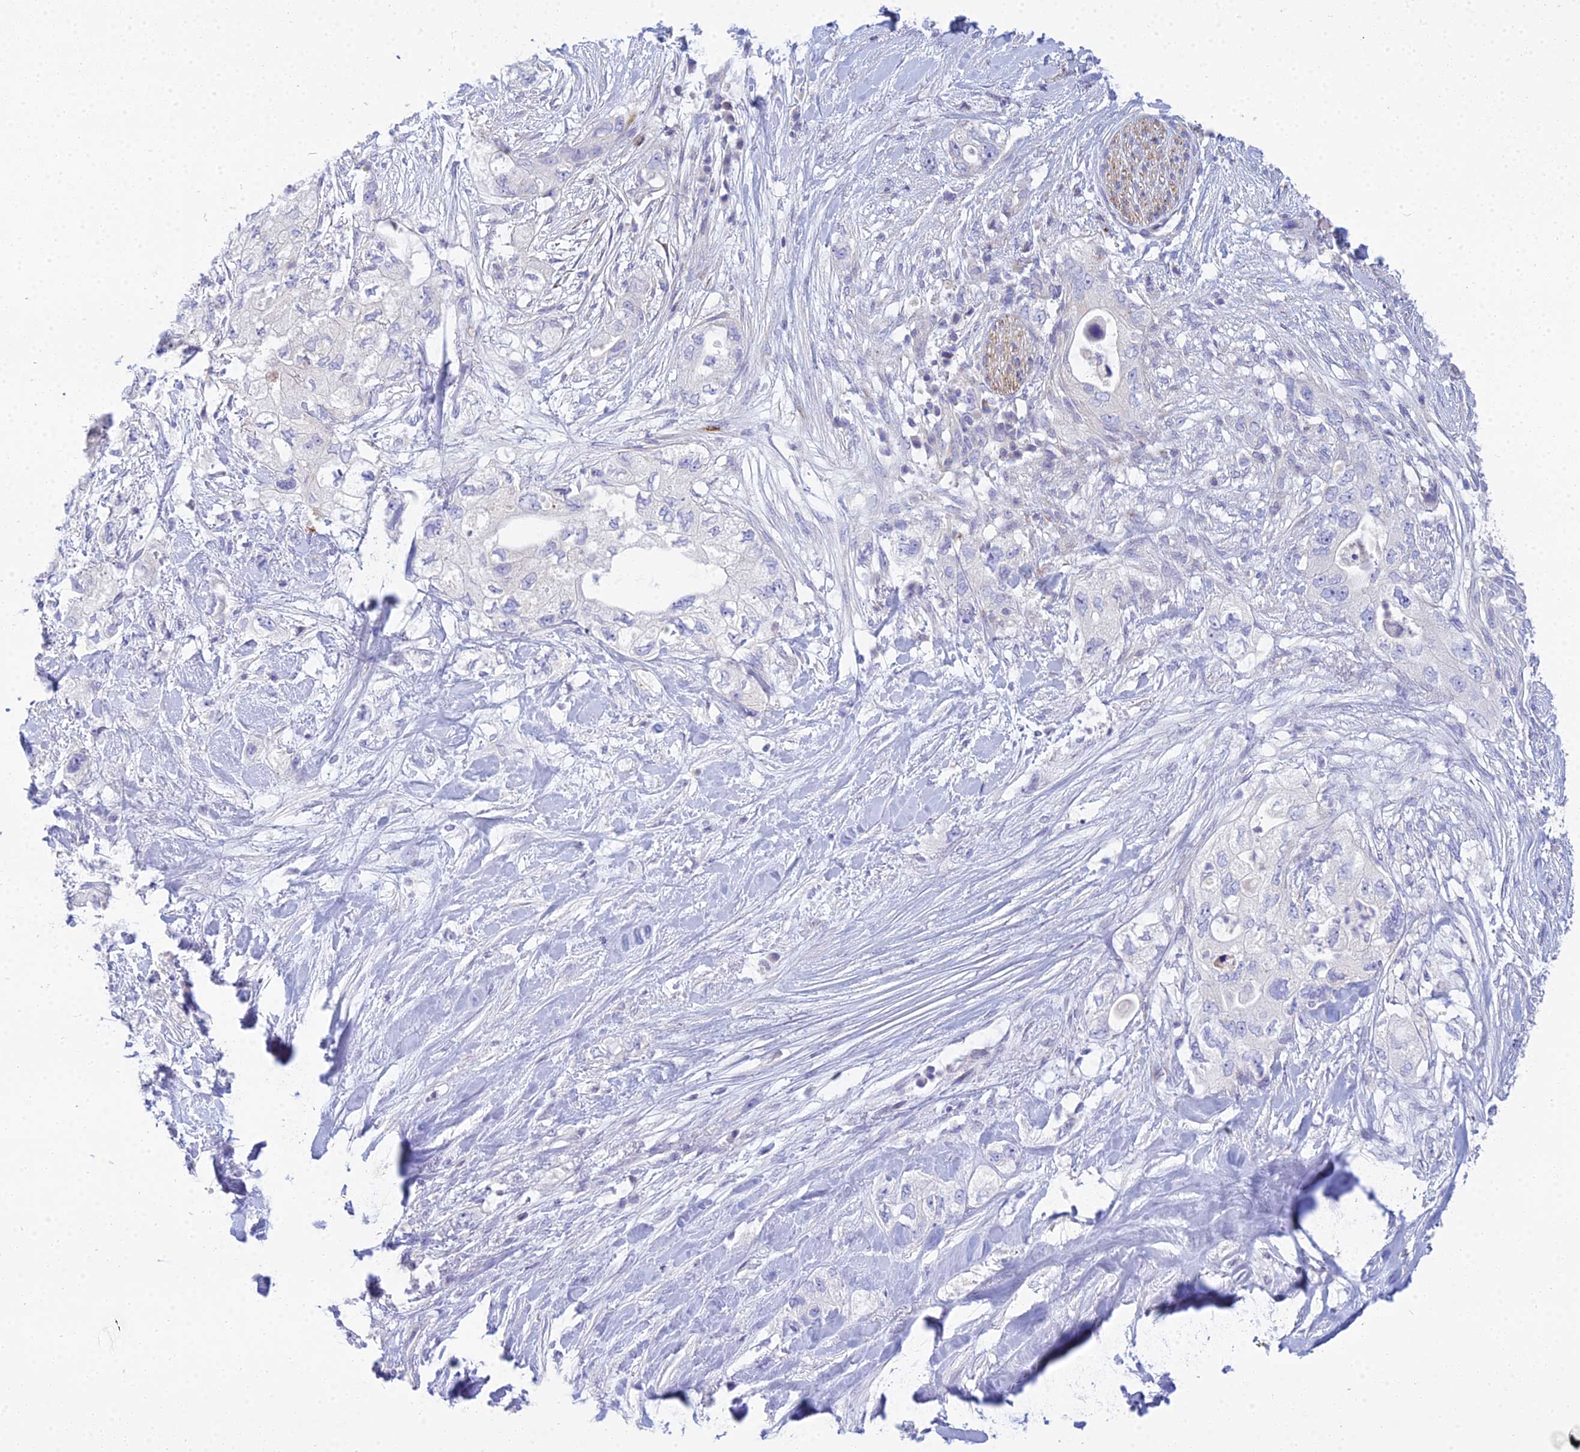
{"staining": {"intensity": "negative", "quantity": "none", "location": "none"}, "tissue": "pancreatic cancer", "cell_type": "Tumor cells", "image_type": "cancer", "snomed": [{"axis": "morphology", "description": "Adenocarcinoma, NOS"}, {"axis": "topography", "description": "Pancreas"}], "caption": "High magnification brightfield microscopy of adenocarcinoma (pancreatic) stained with DAB (3,3'-diaminobenzidine) (brown) and counterstained with hematoxylin (blue): tumor cells show no significant staining.", "gene": "SMIM24", "patient": {"sex": "female", "age": 73}}